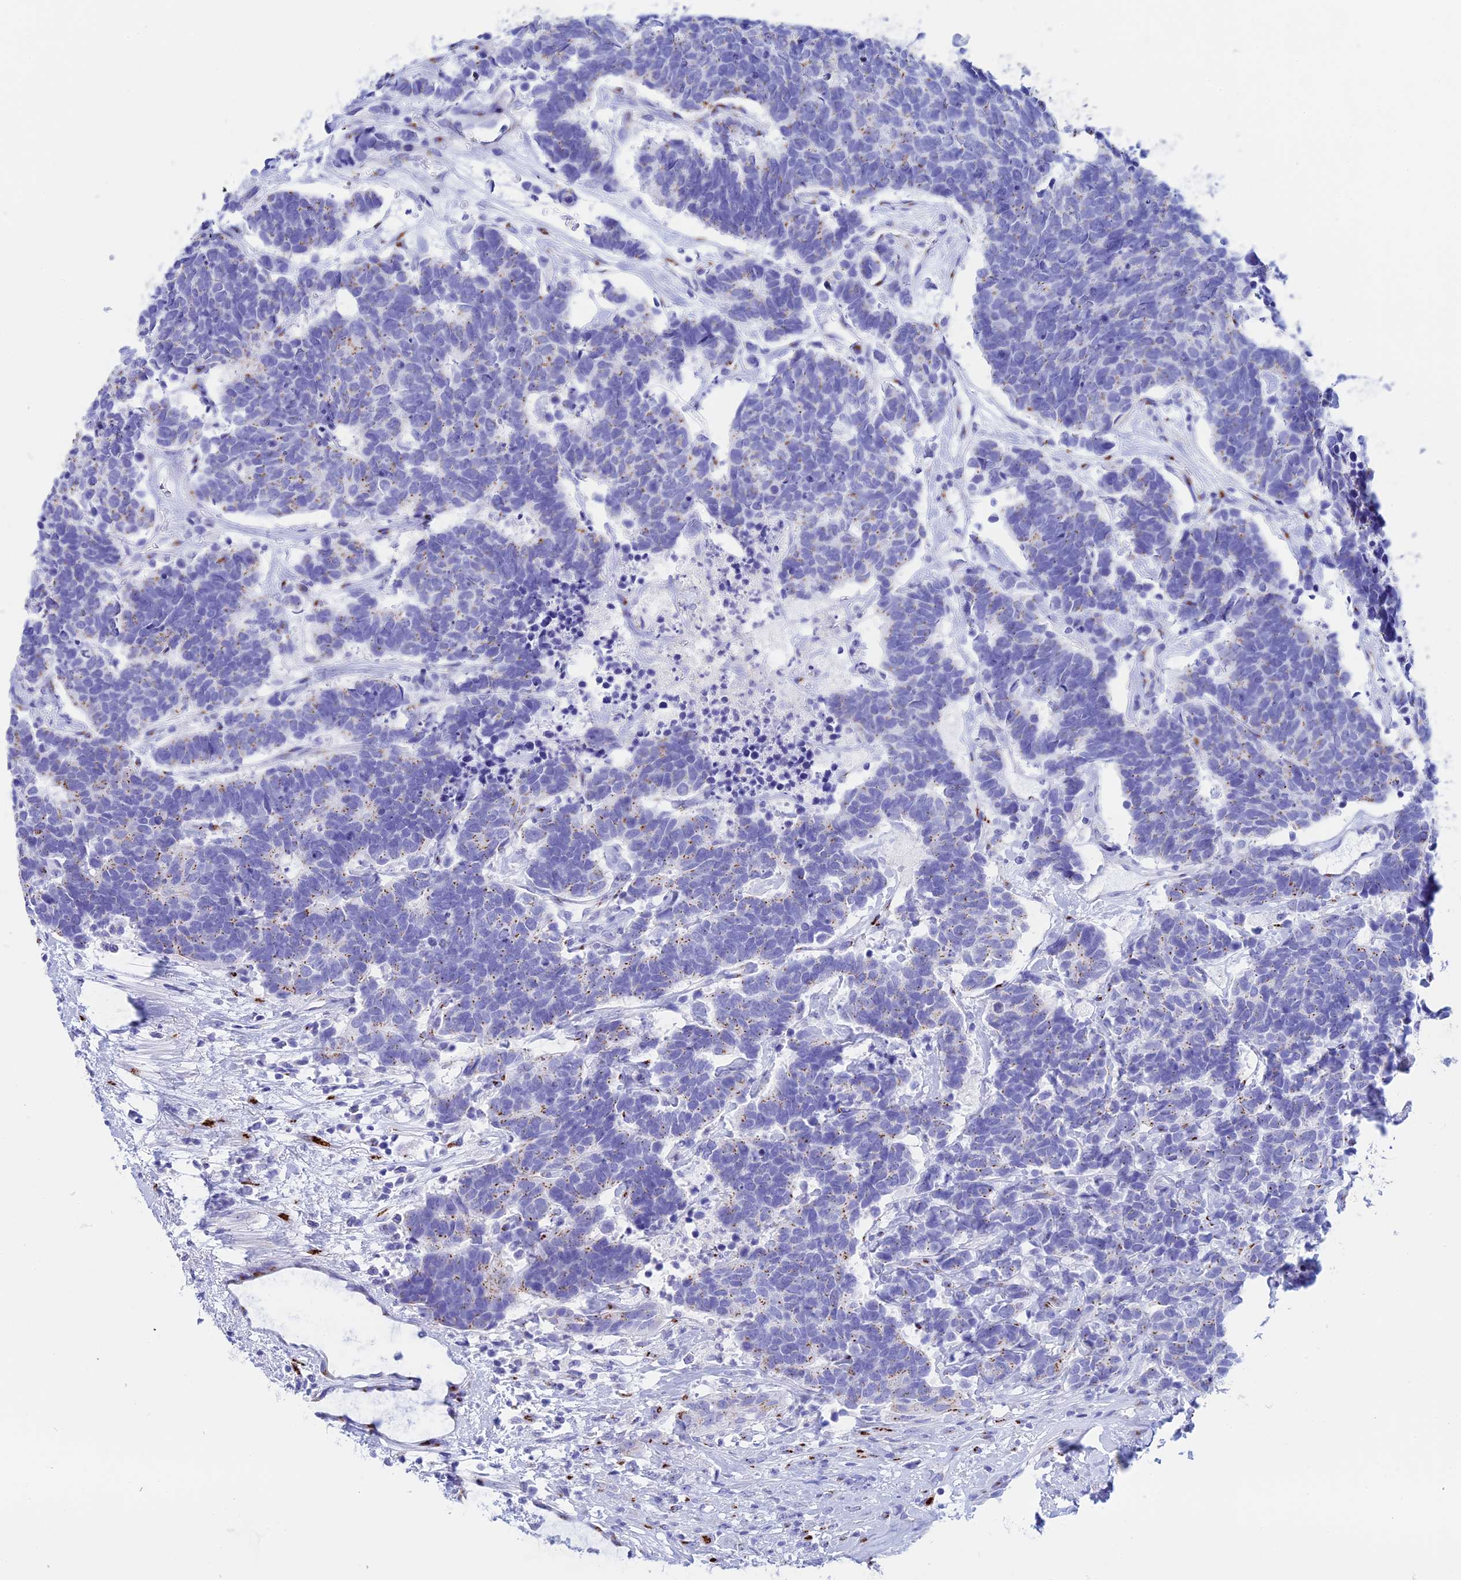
{"staining": {"intensity": "weak", "quantity": "<25%", "location": "cytoplasmic/membranous"}, "tissue": "carcinoid", "cell_type": "Tumor cells", "image_type": "cancer", "snomed": [{"axis": "morphology", "description": "Carcinoma, NOS"}, {"axis": "morphology", "description": "Carcinoid, malignant, NOS"}, {"axis": "topography", "description": "Urinary bladder"}], "caption": "Carcinoid stained for a protein using IHC displays no positivity tumor cells.", "gene": "ERICH4", "patient": {"sex": "male", "age": 57}}